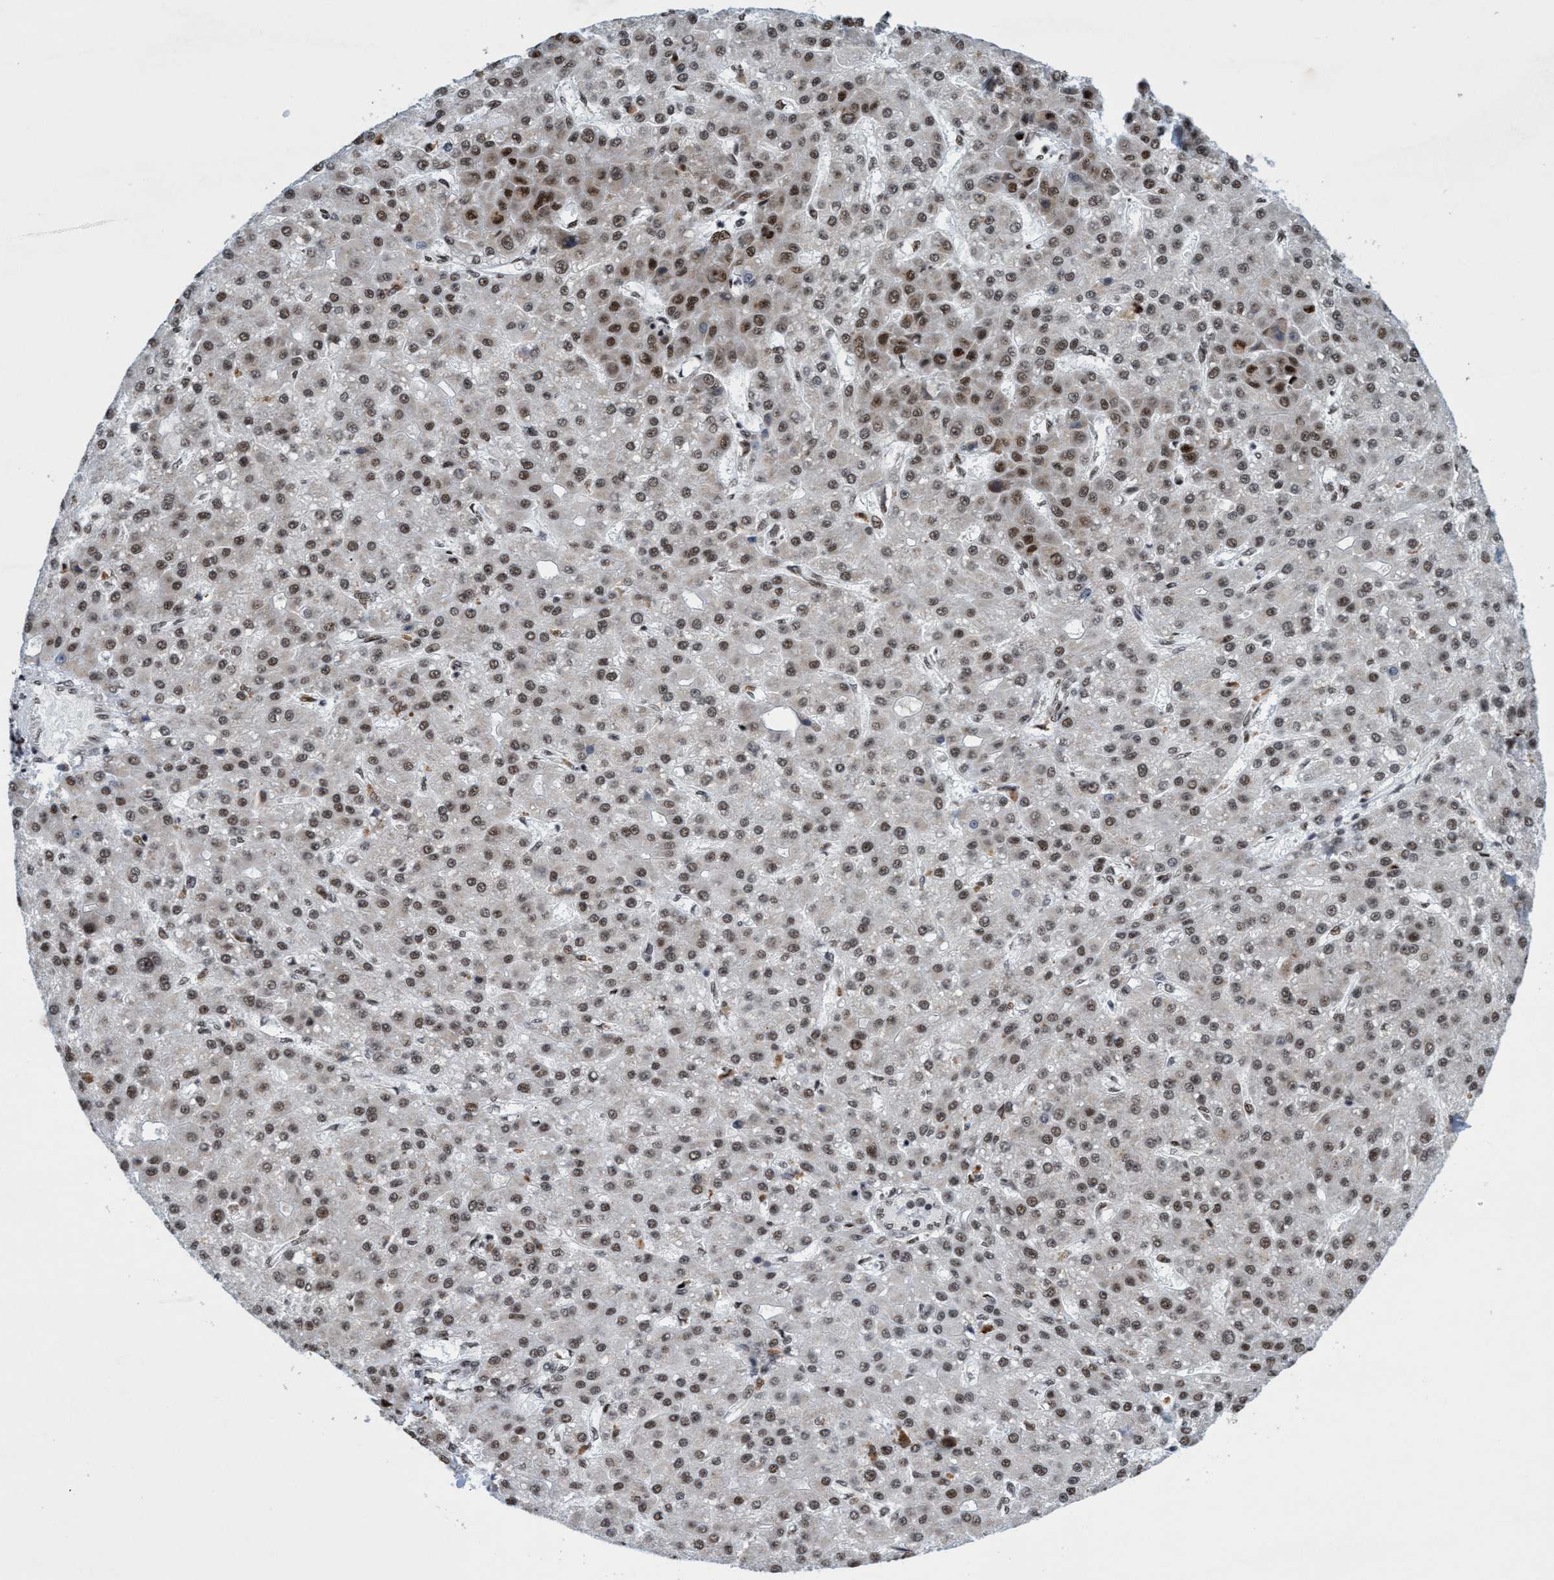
{"staining": {"intensity": "weak", "quantity": ">75%", "location": "nuclear"}, "tissue": "liver cancer", "cell_type": "Tumor cells", "image_type": "cancer", "snomed": [{"axis": "morphology", "description": "Carcinoma, Hepatocellular, NOS"}, {"axis": "topography", "description": "Liver"}], "caption": "This micrograph exhibits IHC staining of human liver cancer (hepatocellular carcinoma), with low weak nuclear expression in about >75% of tumor cells.", "gene": "GLT6D1", "patient": {"sex": "male", "age": 67}}